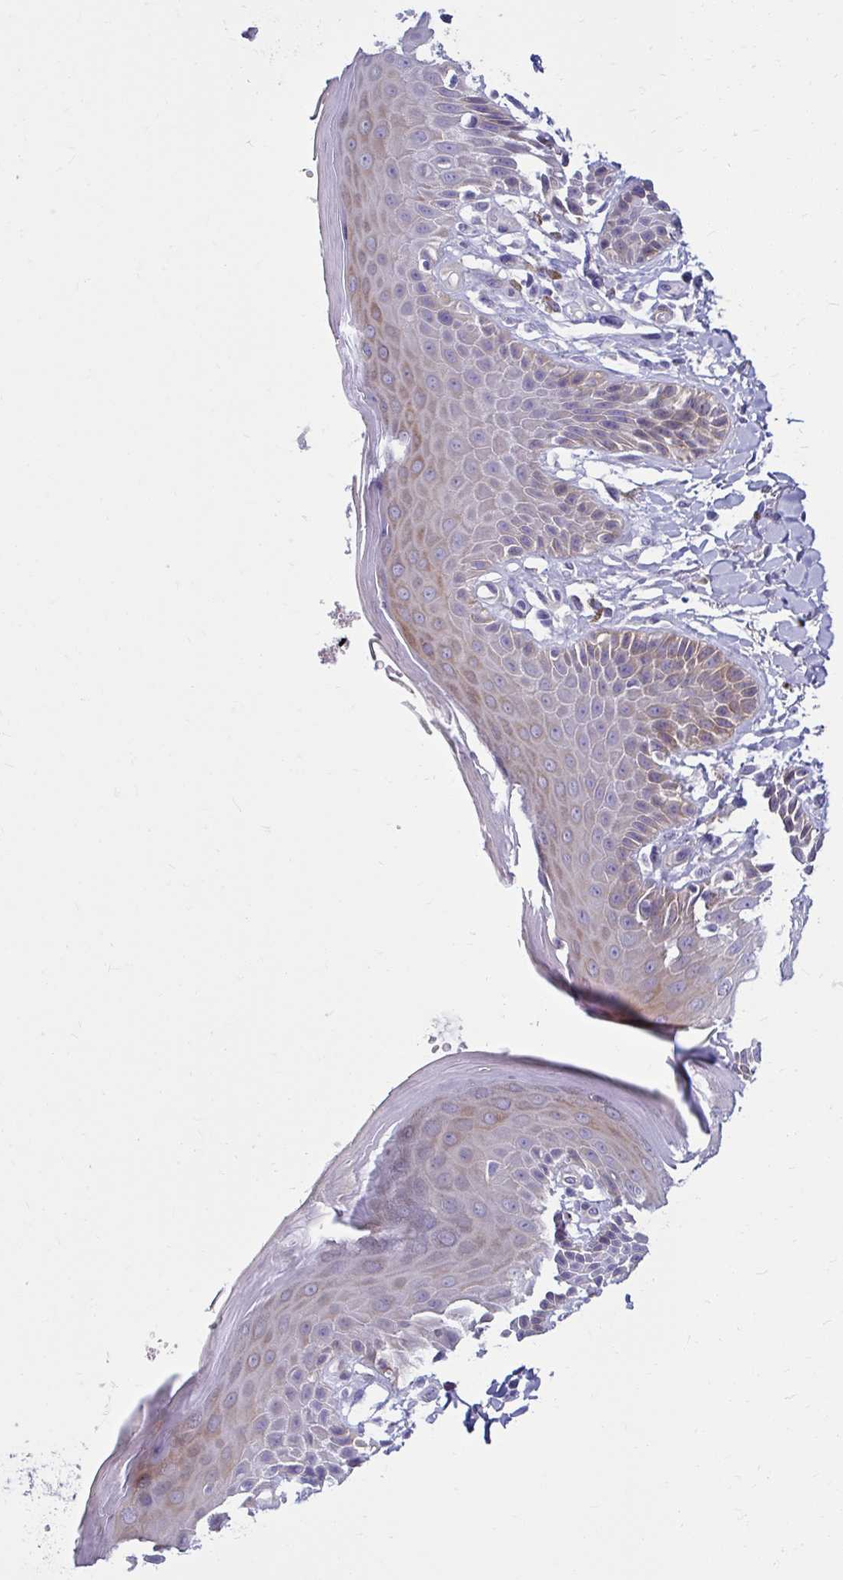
{"staining": {"intensity": "moderate", "quantity": "<25%", "location": "cytoplasmic/membranous"}, "tissue": "skin", "cell_type": "Epidermal cells", "image_type": "normal", "snomed": [{"axis": "morphology", "description": "Normal tissue, NOS"}, {"axis": "topography", "description": "Peripheral nerve tissue"}], "caption": "Protein expression analysis of unremarkable skin reveals moderate cytoplasmic/membranous staining in about <25% of epidermal cells. (brown staining indicates protein expression, while blue staining denotes nuclei).", "gene": "ANKRD62", "patient": {"sex": "male", "age": 51}}